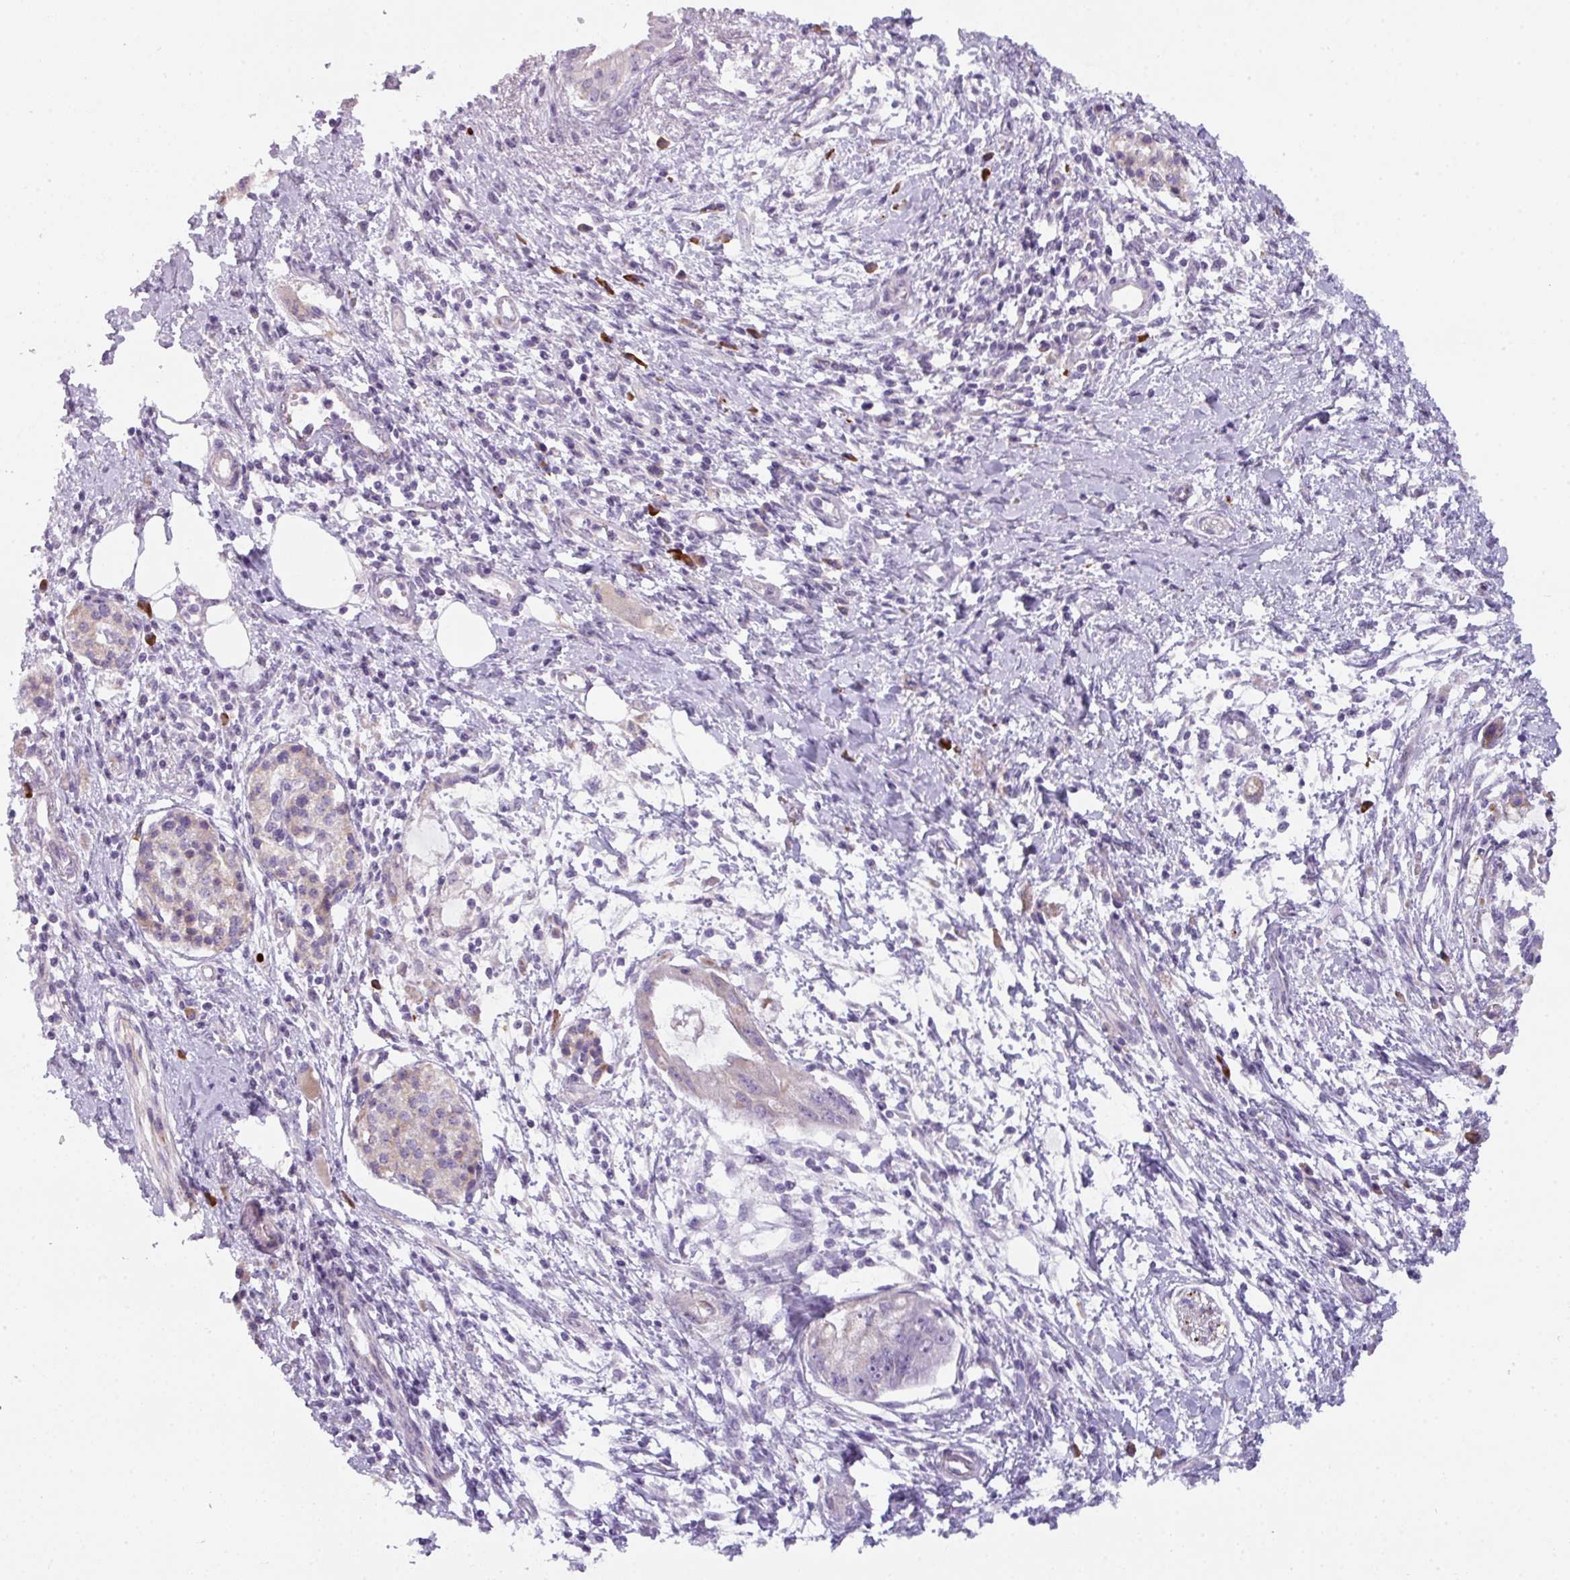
{"staining": {"intensity": "negative", "quantity": "none", "location": "none"}, "tissue": "pancreatic cancer", "cell_type": "Tumor cells", "image_type": "cancer", "snomed": [{"axis": "morphology", "description": "Adenocarcinoma, NOS"}, {"axis": "topography", "description": "Pancreas"}], "caption": "Immunohistochemistry (IHC) of human pancreatic adenocarcinoma shows no expression in tumor cells.", "gene": "C2orf68", "patient": {"sex": "male", "age": 48}}